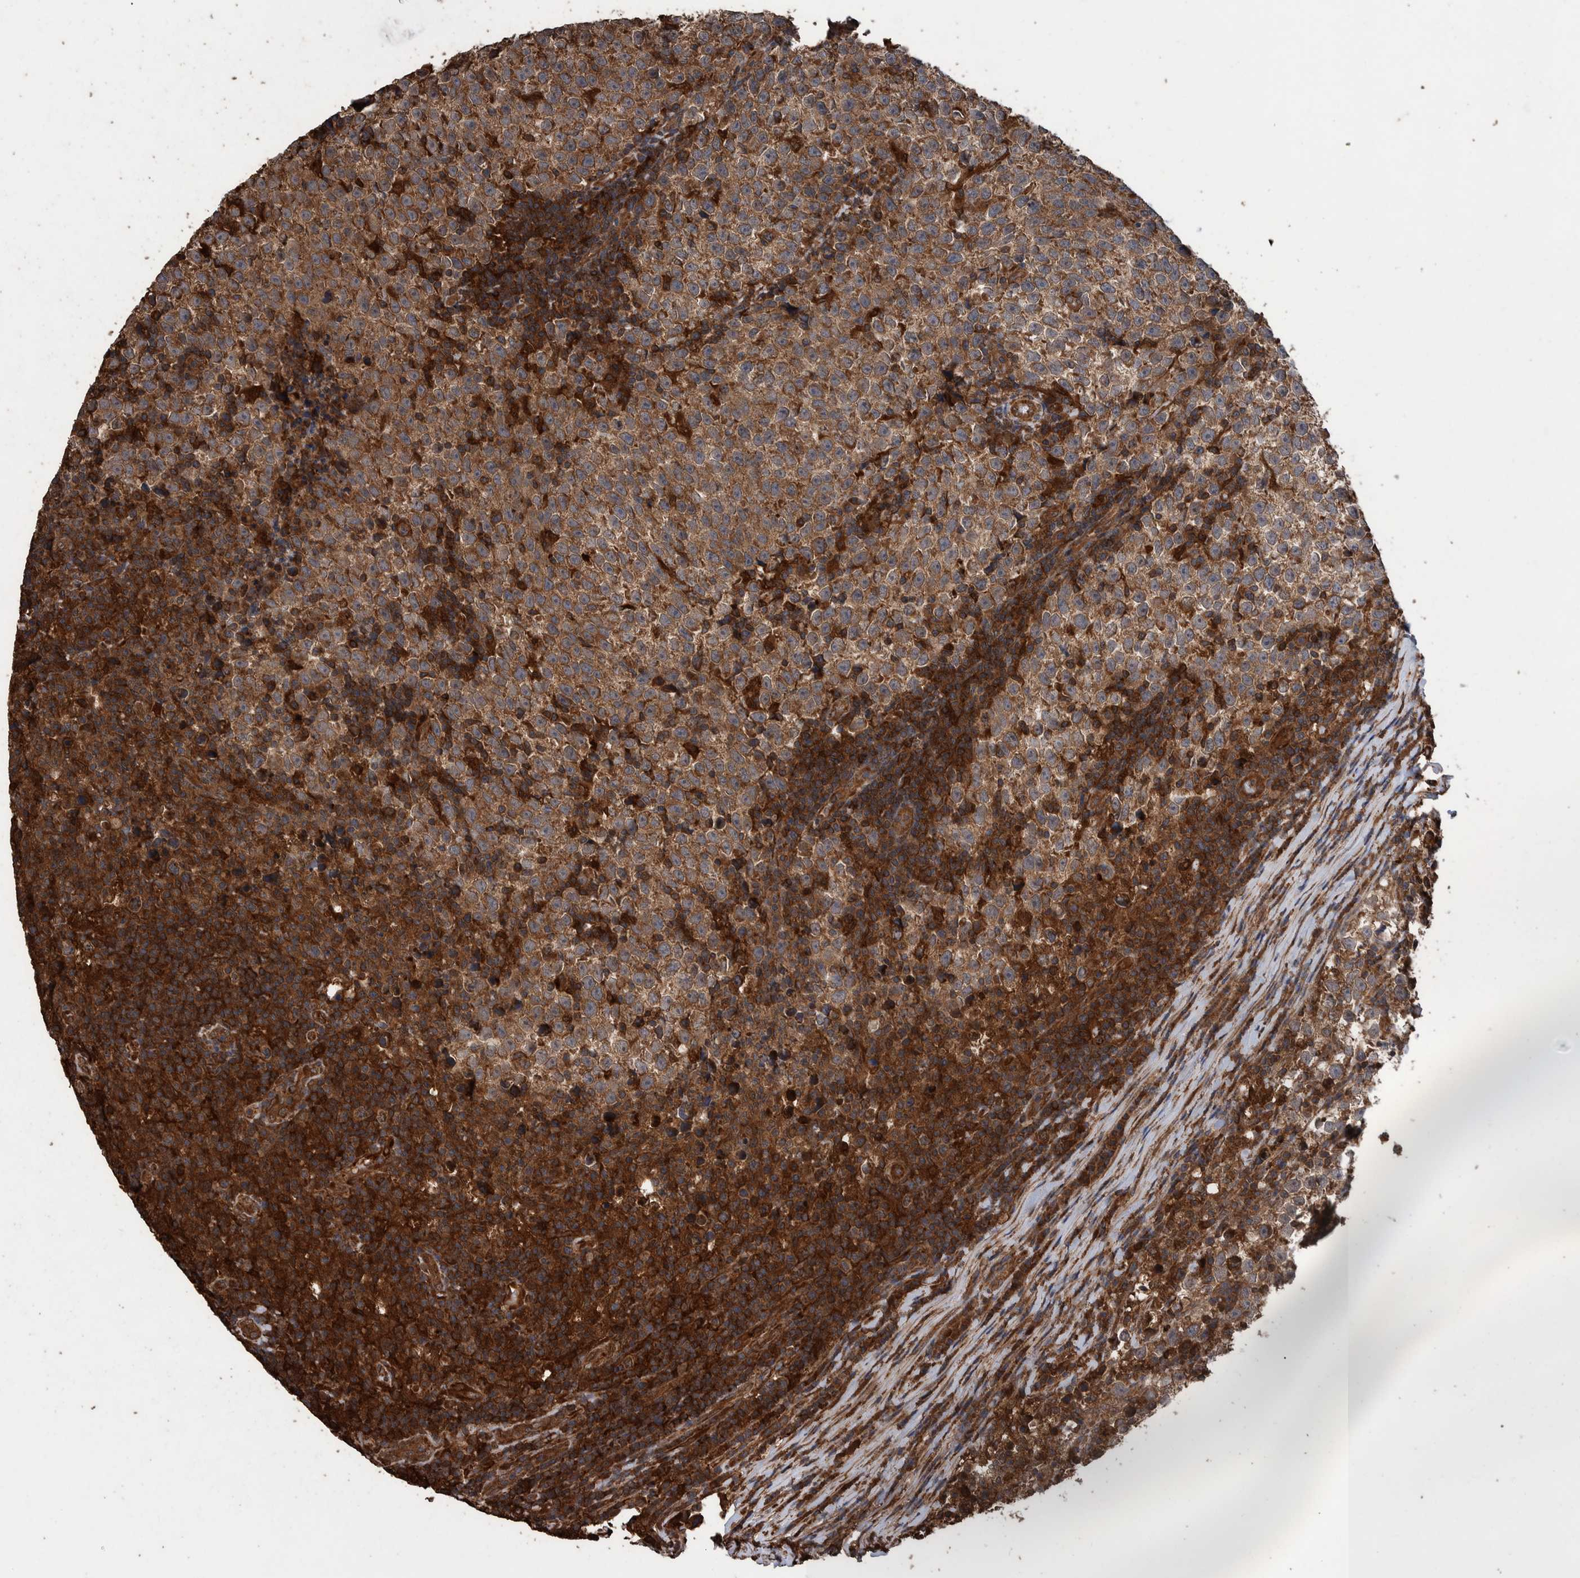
{"staining": {"intensity": "strong", "quantity": ">75%", "location": "cytoplasmic/membranous"}, "tissue": "testis cancer", "cell_type": "Tumor cells", "image_type": "cancer", "snomed": [{"axis": "morphology", "description": "Normal tissue, NOS"}, {"axis": "morphology", "description": "Seminoma, NOS"}, {"axis": "topography", "description": "Testis"}], "caption": "A brown stain labels strong cytoplasmic/membranous staining of a protein in human testis seminoma tumor cells.", "gene": "TRIM16", "patient": {"sex": "male", "age": 43}}